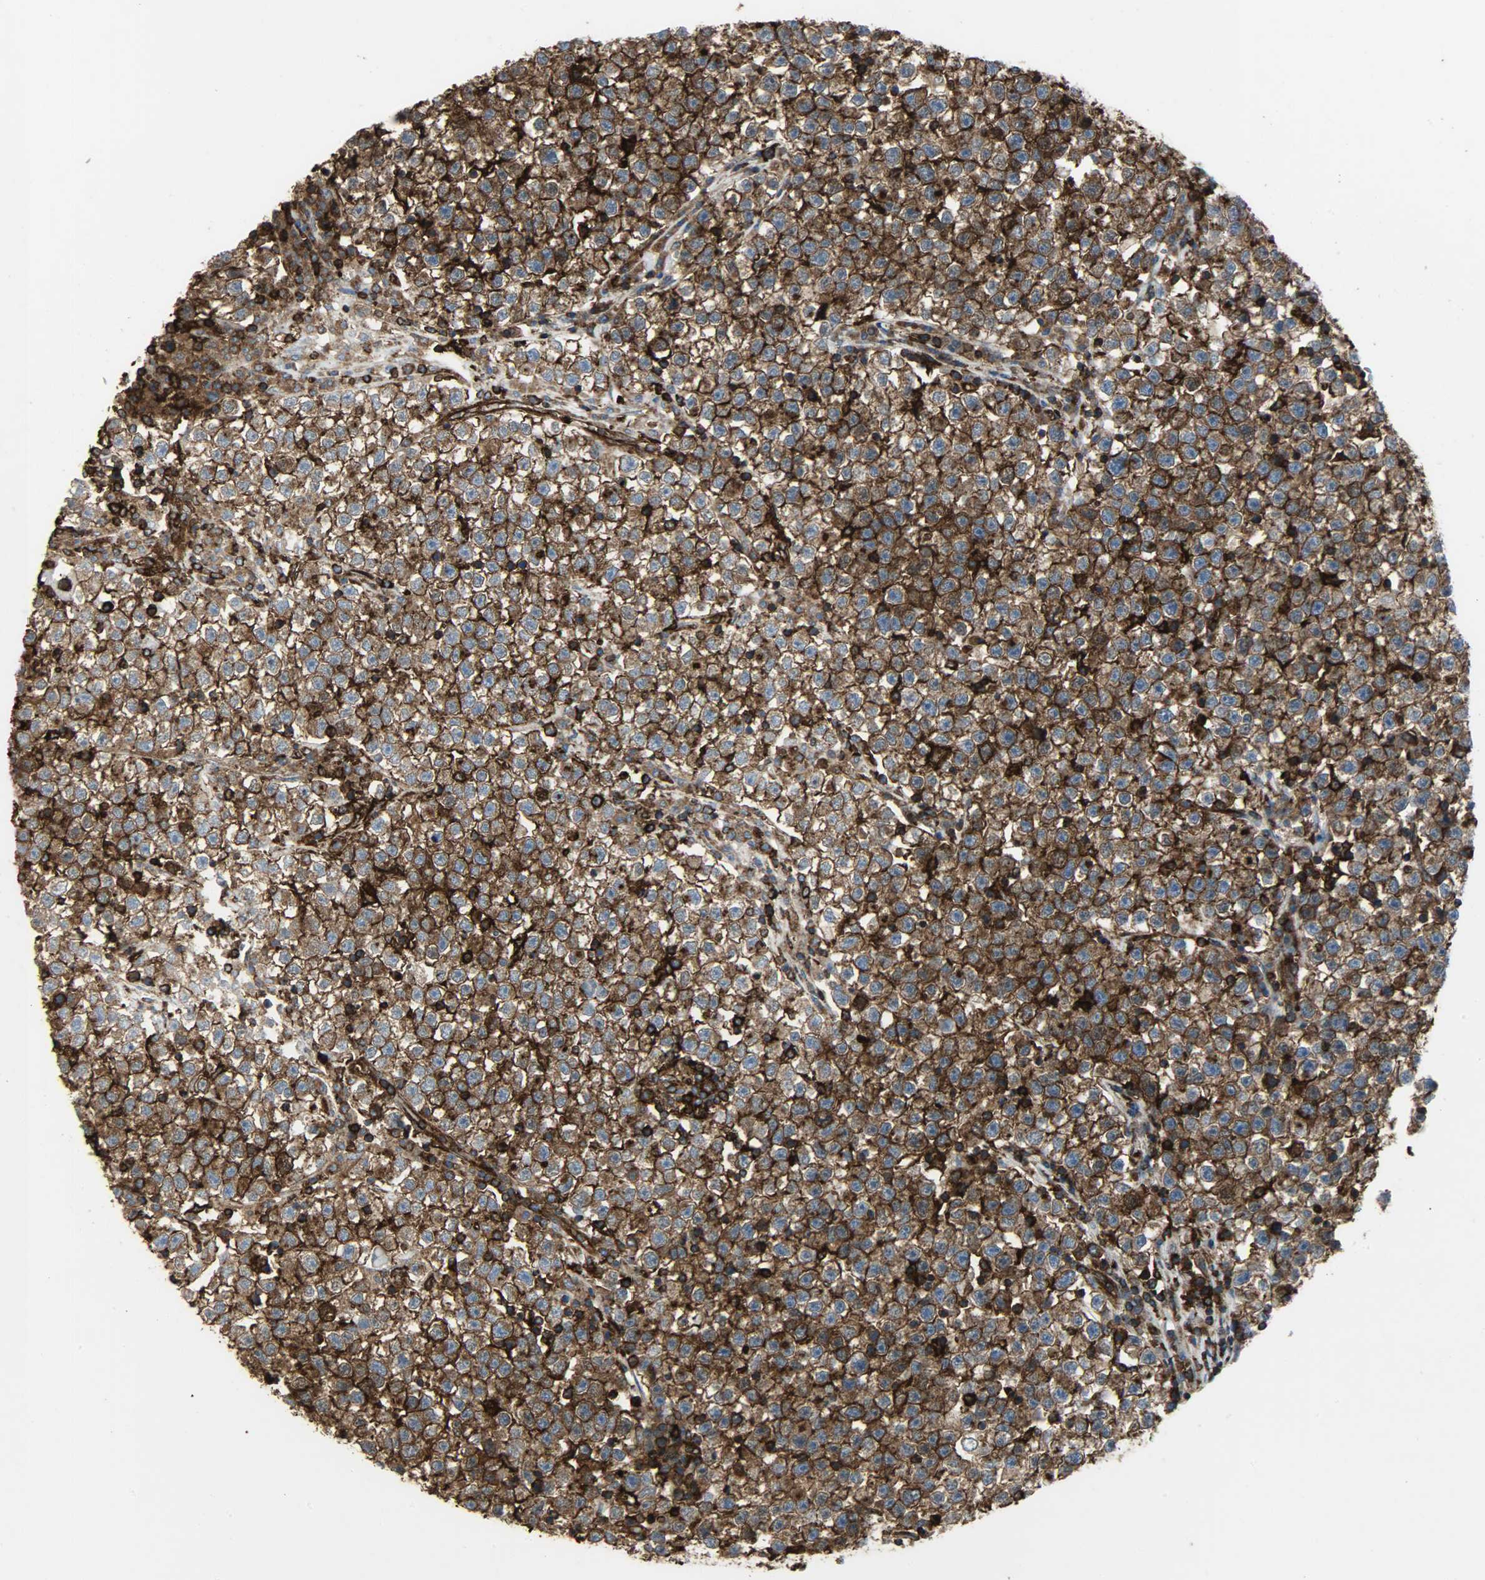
{"staining": {"intensity": "strong", "quantity": ">75%", "location": "cytoplasmic/membranous"}, "tissue": "testis cancer", "cell_type": "Tumor cells", "image_type": "cancer", "snomed": [{"axis": "morphology", "description": "Seminoma, NOS"}, {"axis": "topography", "description": "Testis"}], "caption": "This is a histology image of IHC staining of testis cancer (seminoma), which shows strong staining in the cytoplasmic/membranous of tumor cells.", "gene": "VASP", "patient": {"sex": "male", "age": 22}}